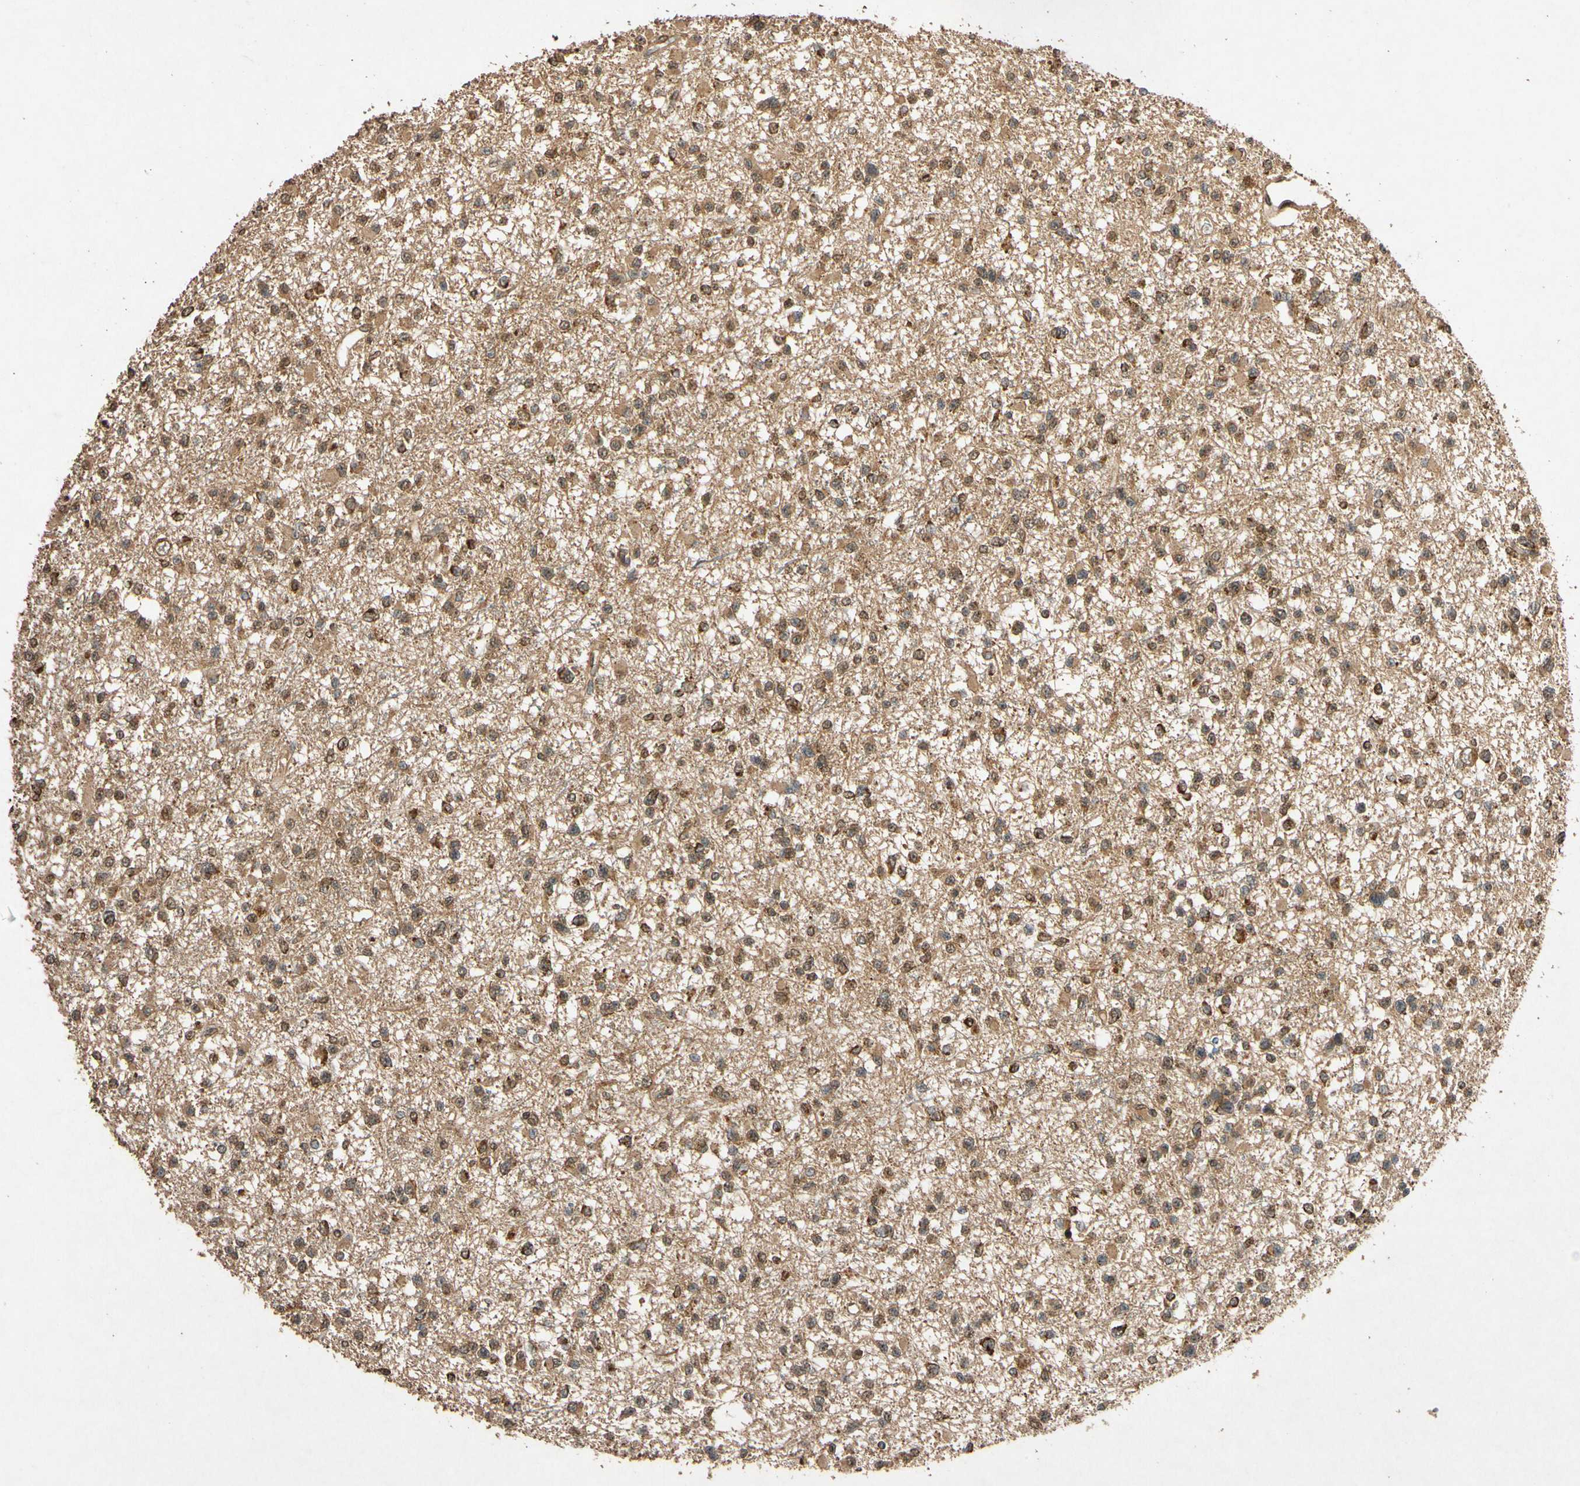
{"staining": {"intensity": "moderate", "quantity": ">75%", "location": "cytoplasmic/membranous"}, "tissue": "glioma", "cell_type": "Tumor cells", "image_type": "cancer", "snomed": [{"axis": "morphology", "description": "Glioma, malignant, Low grade"}, {"axis": "topography", "description": "Brain"}], "caption": "Low-grade glioma (malignant) stained for a protein displays moderate cytoplasmic/membranous positivity in tumor cells.", "gene": "TXN2", "patient": {"sex": "female", "age": 22}}